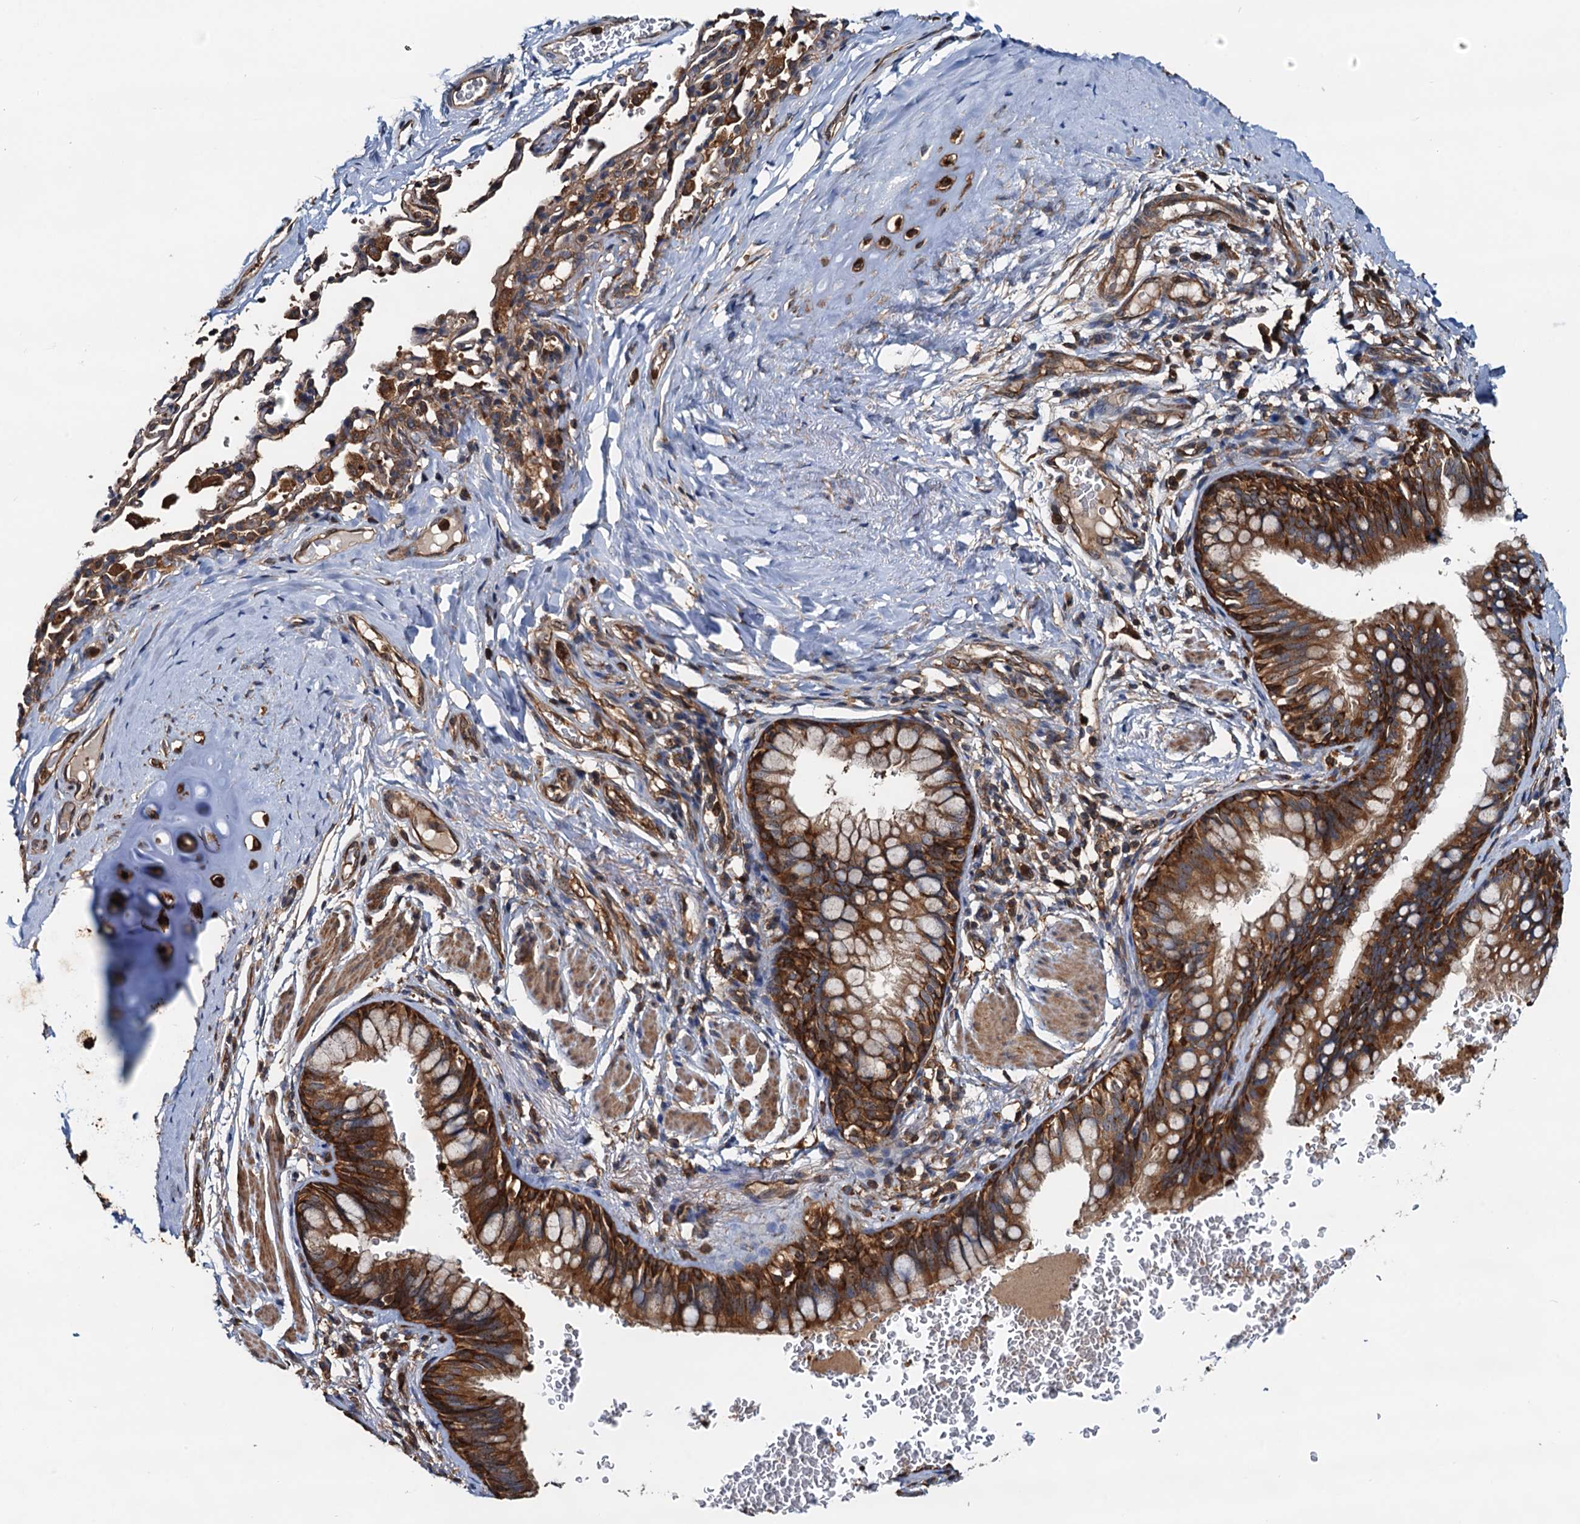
{"staining": {"intensity": "strong", "quantity": ">75%", "location": "cytoplasmic/membranous"}, "tissue": "bronchus", "cell_type": "Respiratory epithelial cells", "image_type": "normal", "snomed": [{"axis": "morphology", "description": "Normal tissue, NOS"}, {"axis": "topography", "description": "Cartilage tissue"}, {"axis": "topography", "description": "Bronchus"}], "caption": "Strong cytoplasmic/membranous protein positivity is present in about >75% of respiratory epithelial cells in bronchus.", "gene": "USP6NL", "patient": {"sex": "female", "age": 36}}